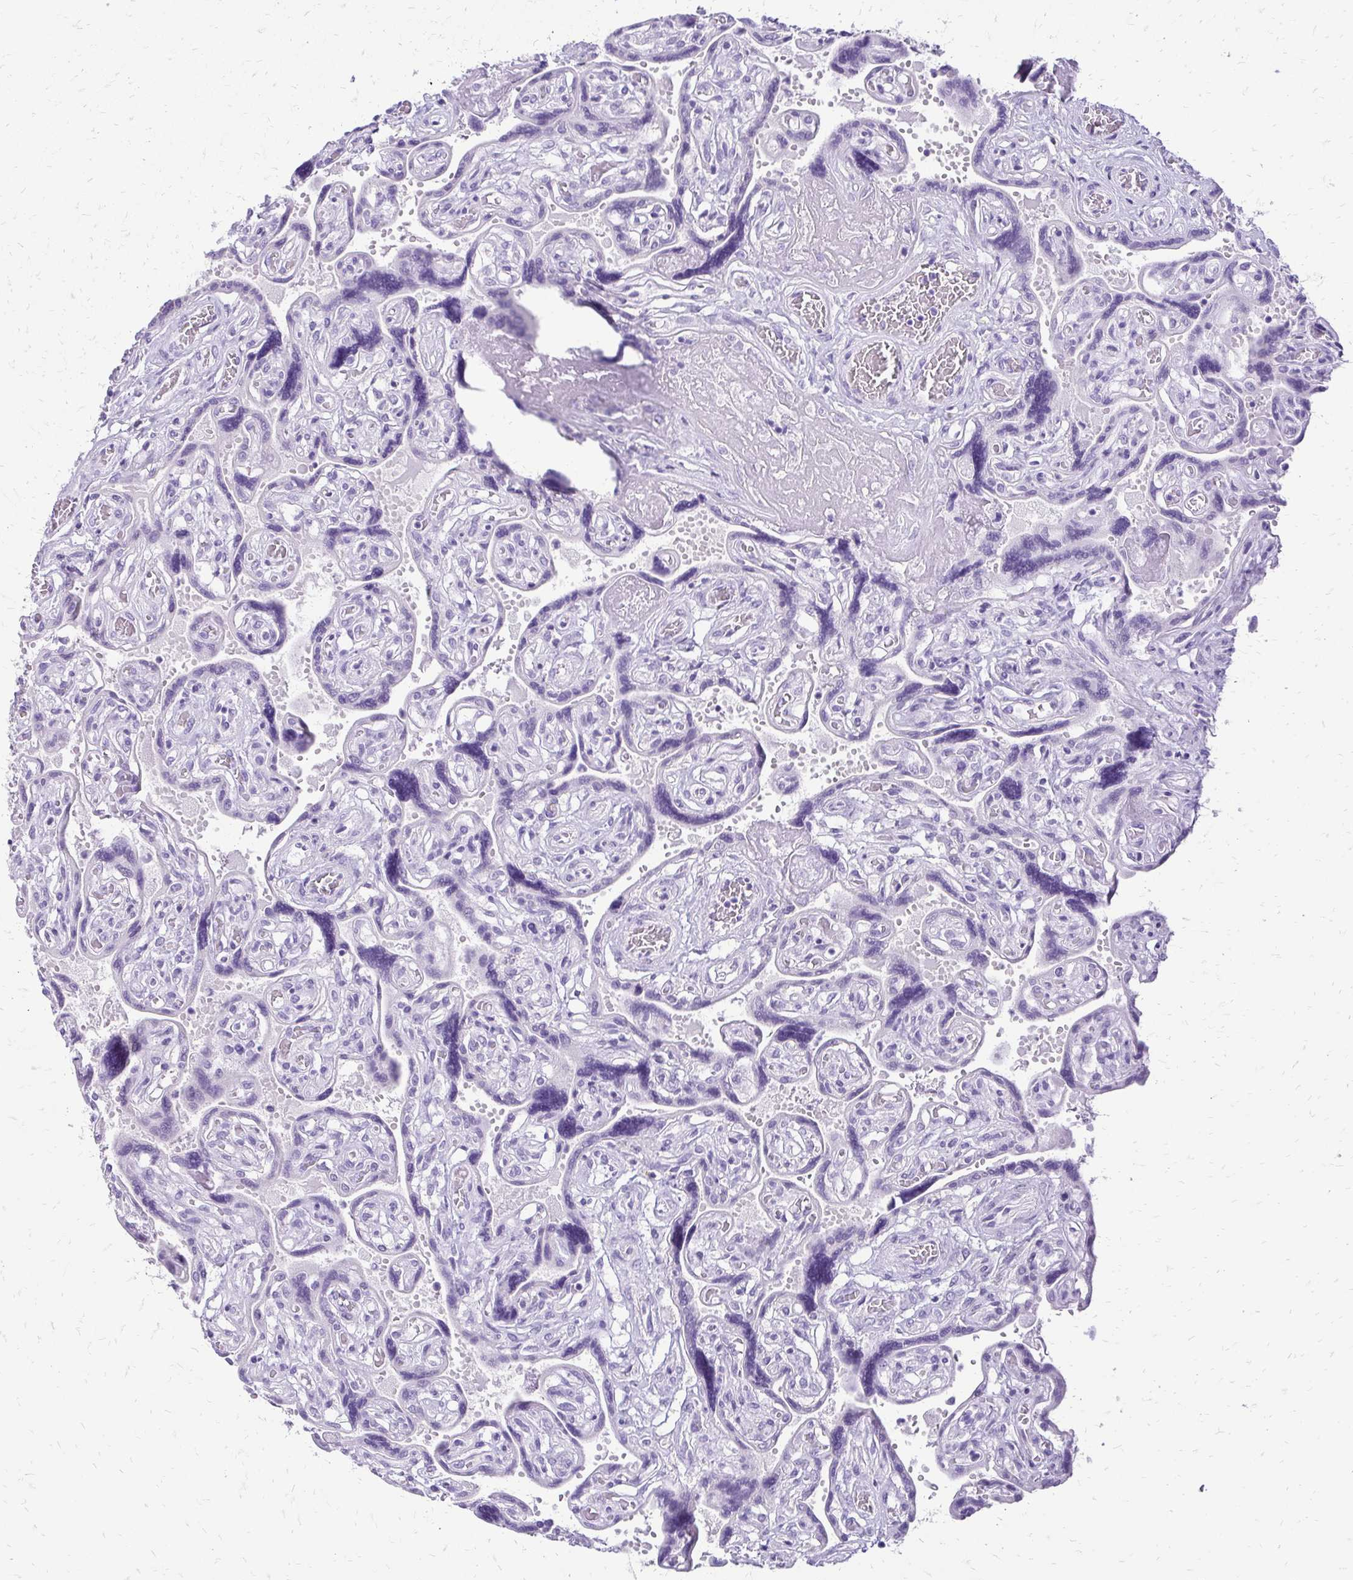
{"staining": {"intensity": "negative", "quantity": "none", "location": "none"}, "tissue": "placenta", "cell_type": "Decidual cells", "image_type": "normal", "snomed": [{"axis": "morphology", "description": "Normal tissue, NOS"}, {"axis": "topography", "description": "Placenta"}], "caption": "Human placenta stained for a protein using IHC shows no positivity in decidual cells.", "gene": "SLC32A1", "patient": {"sex": "female", "age": 32}}